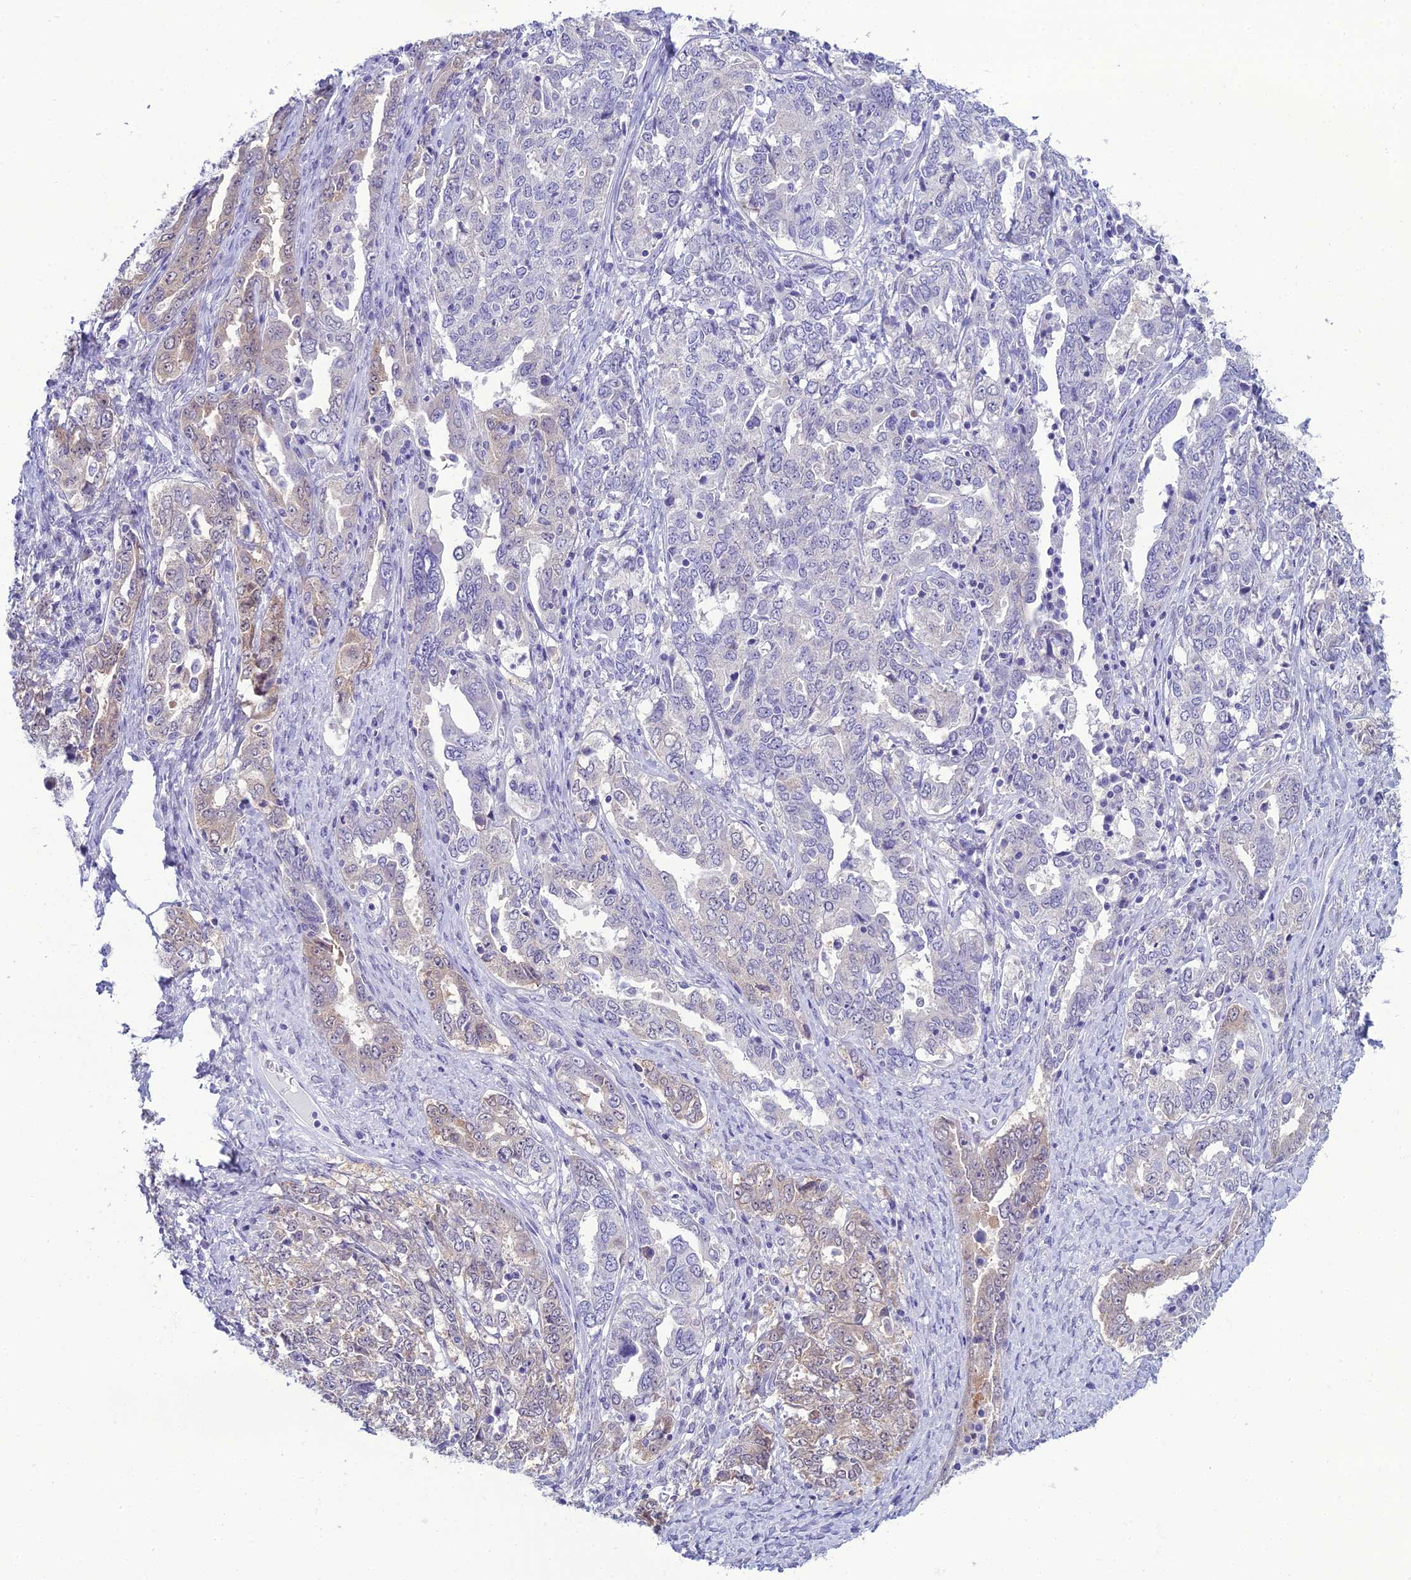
{"staining": {"intensity": "weak", "quantity": "<25%", "location": "cytoplasmic/membranous"}, "tissue": "ovarian cancer", "cell_type": "Tumor cells", "image_type": "cancer", "snomed": [{"axis": "morphology", "description": "Carcinoma, endometroid"}, {"axis": "topography", "description": "Ovary"}], "caption": "DAB immunohistochemical staining of human endometroid carcinoma (ovarian) displays no significant staining in tumor cells. The staining is performed using DAB (3,3'-diaminobenzidine) brown chromogen with nuclei counter-stained in using hematoxylin.", "gene": "GNPNAT1", "patient": {"sex": "female", "age": 62}}